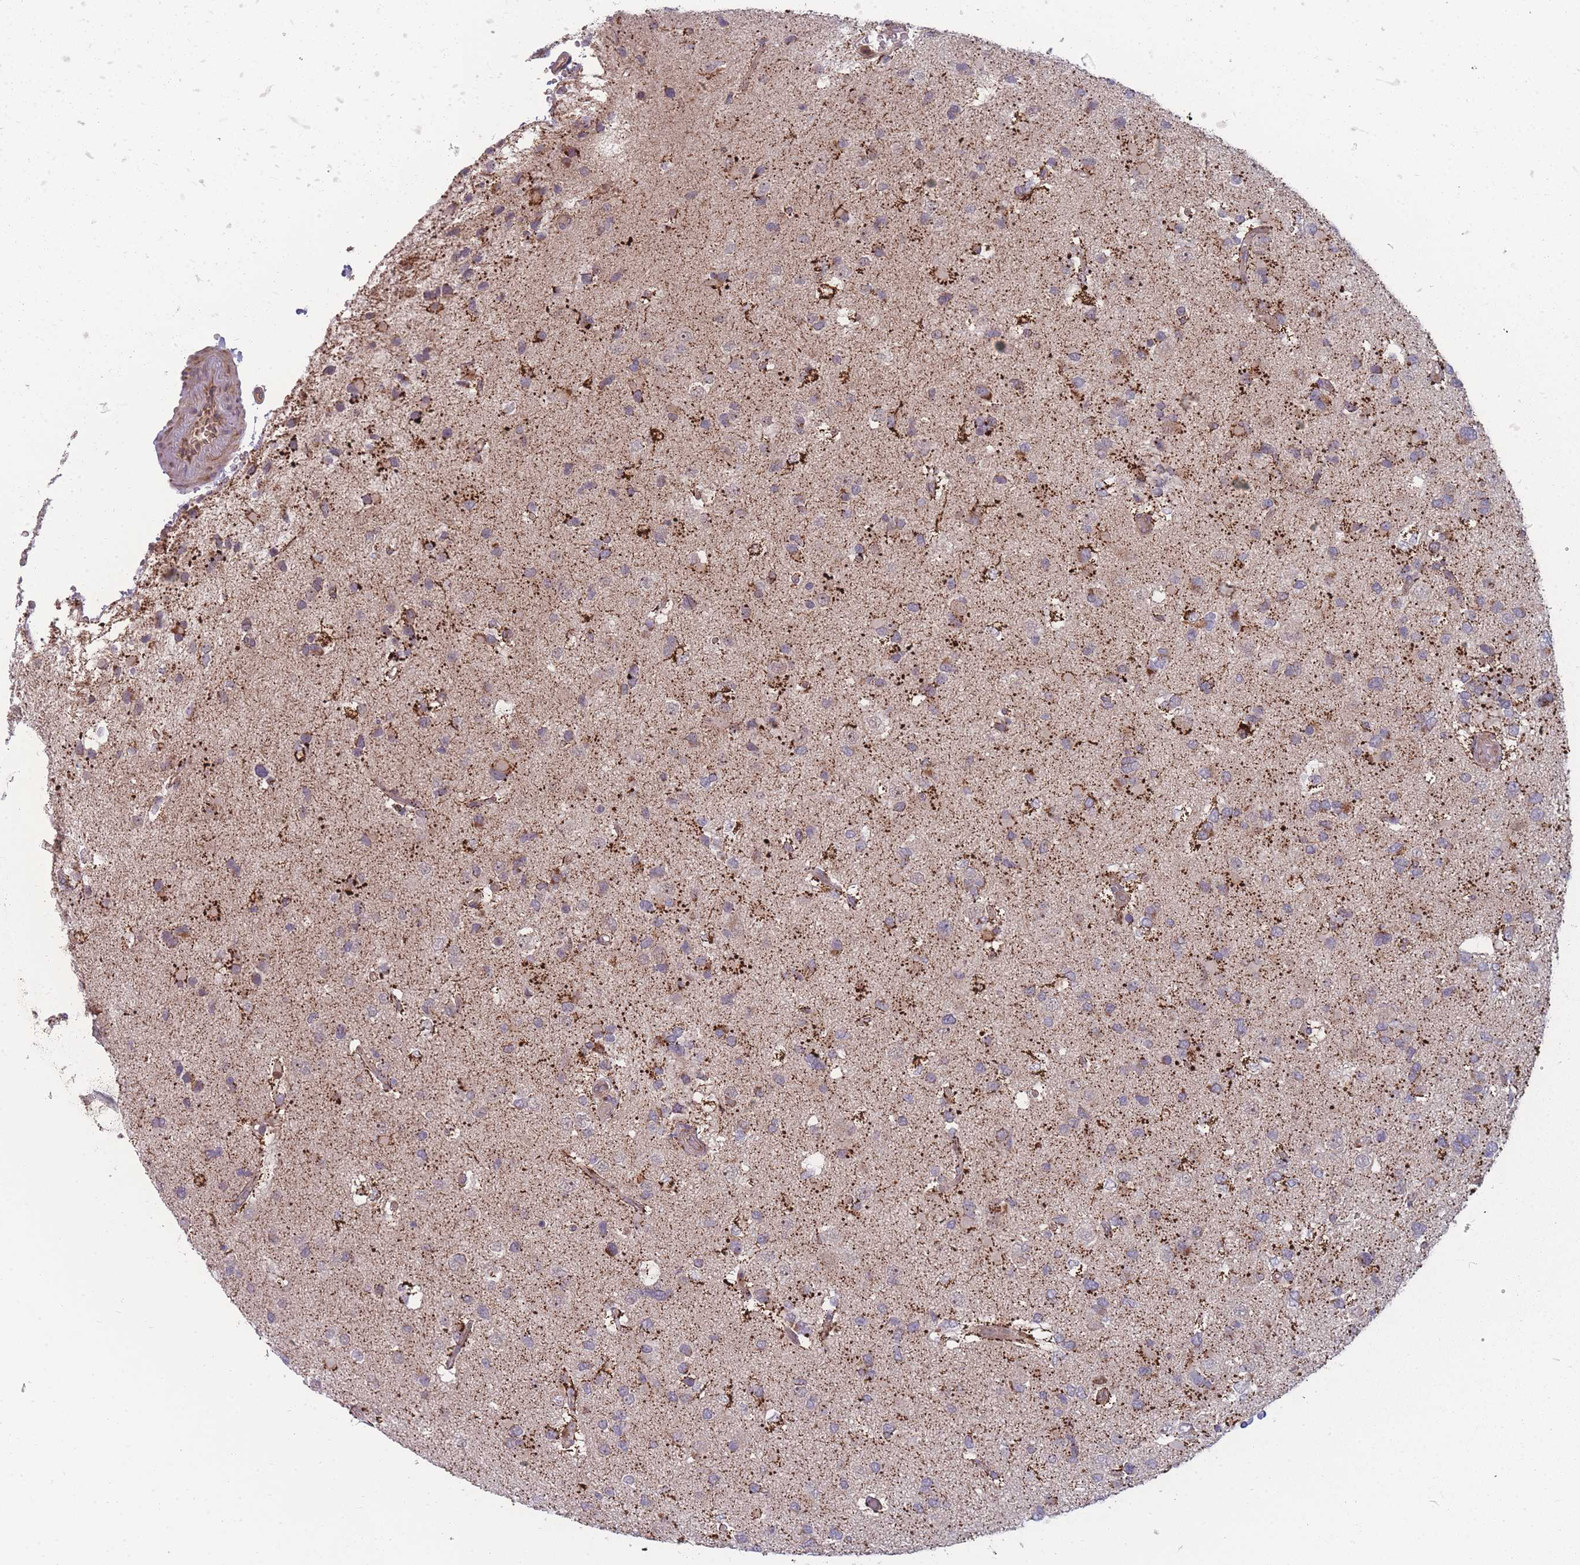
{"staining": {"intensity": "weak", "quantity": "<25%", "location": "cytoplasmic/membranous"}, "tissue": "glioma", "cell_type": "Tumor cells", "image_type": "cancer", "snomed": [{"axis": "morphology", "description": "Glioma, malignant, High grade"}, {"axis": "topography", "description": "Brain"}], "caption": "Tumor cells are negative for protein expression in human malignant glioma (high-grade).", "gene": "SLC35B4", "patient": {"sex": "male", "age": 53}}